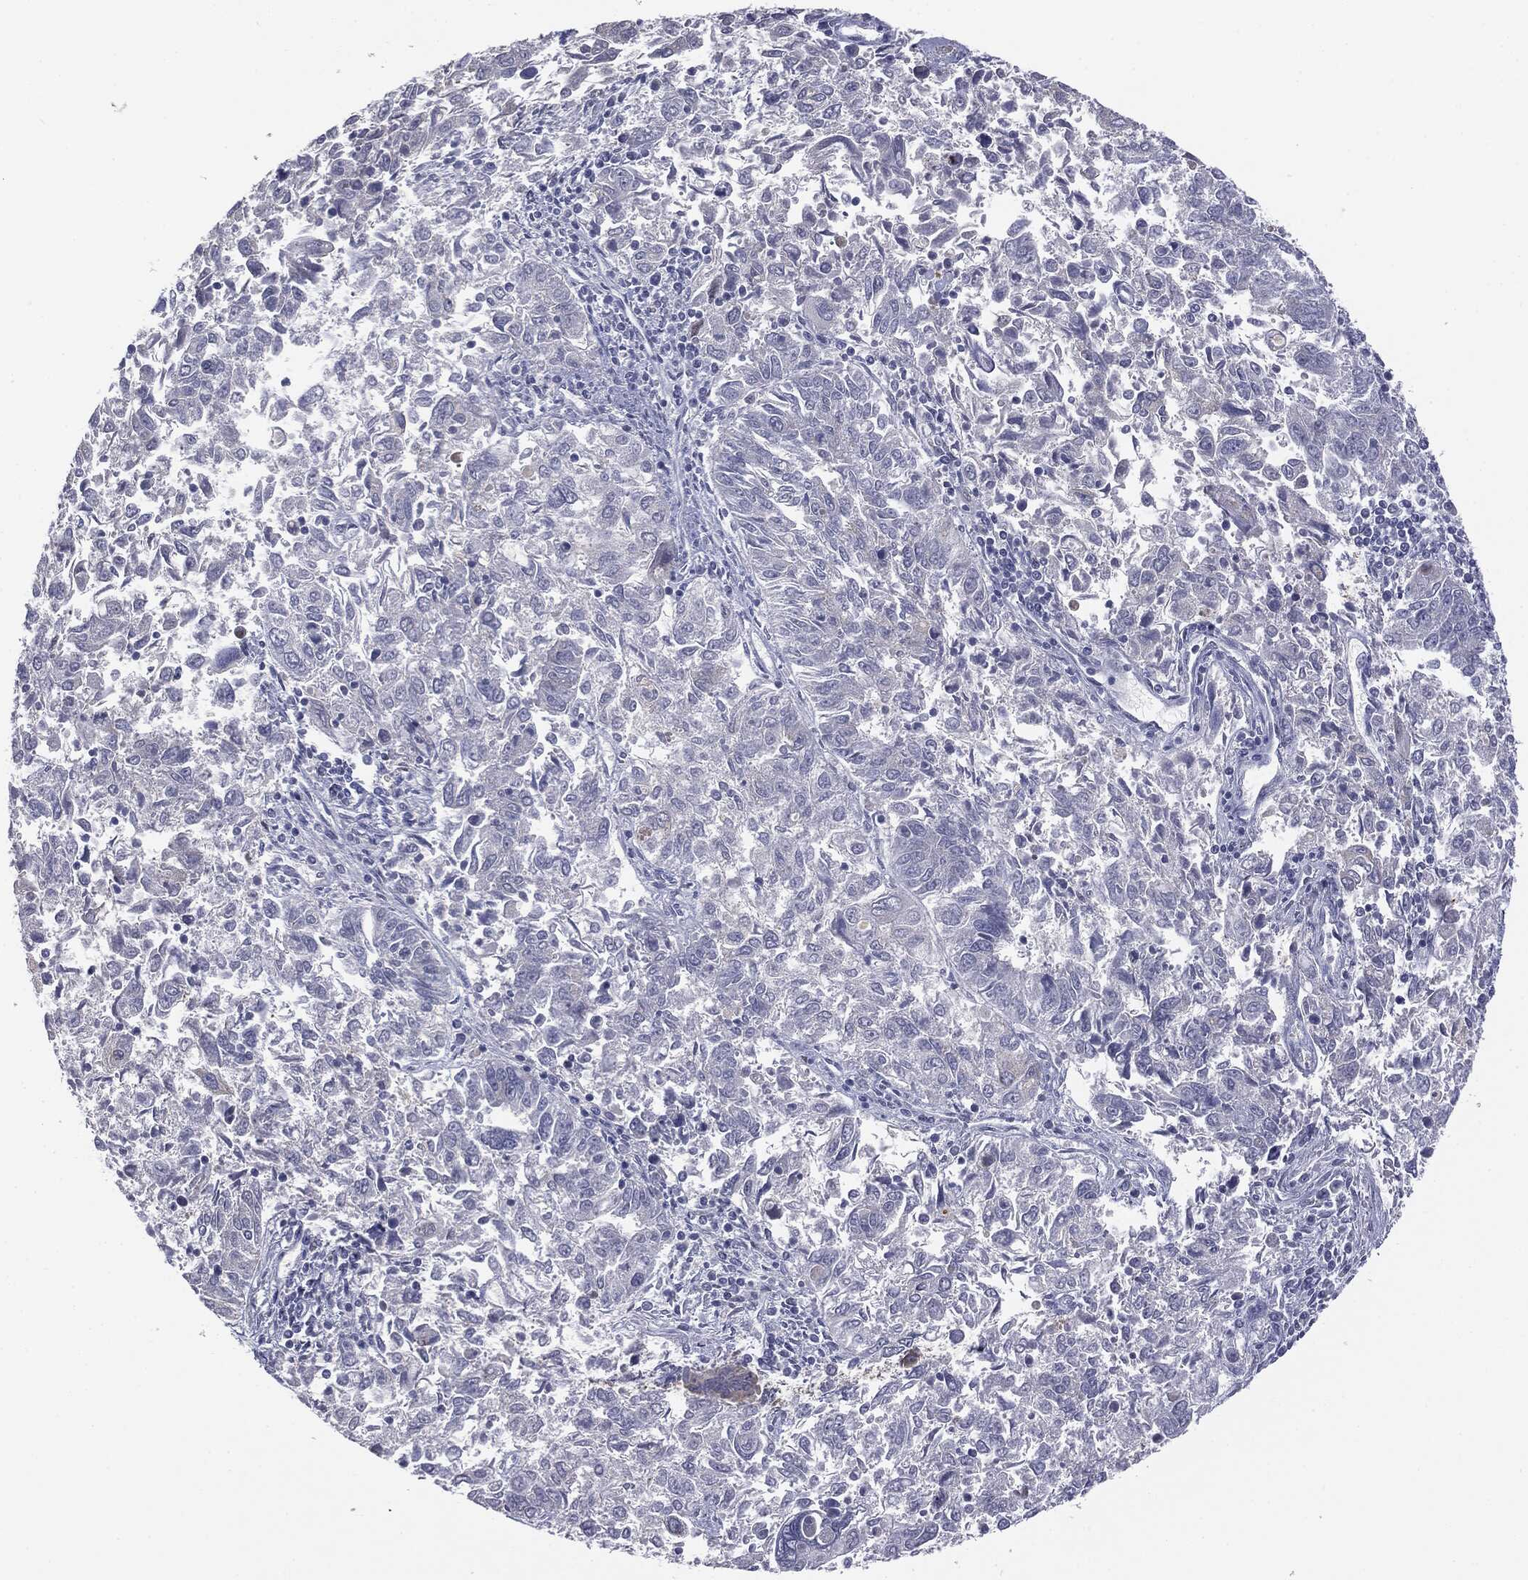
{"staining": {"intensity": "negative", "quantity": "none", "location": "none"}, "tissue": "endometrial cancer", "cell_type": "Tumor cells", "image_type": "cancer", "snomed": [{"axis": "morphology", "description": "Adenocarcinoma, NOS"}, {"axis": "topography", "description": "Endometrium"}], "caption": "The histopathology image reveals no significant positivity in tumor cells of adenocarcinoma (endometrial).", "gene": "MUC1", "patient": {"sex": "female", "age": 42}}